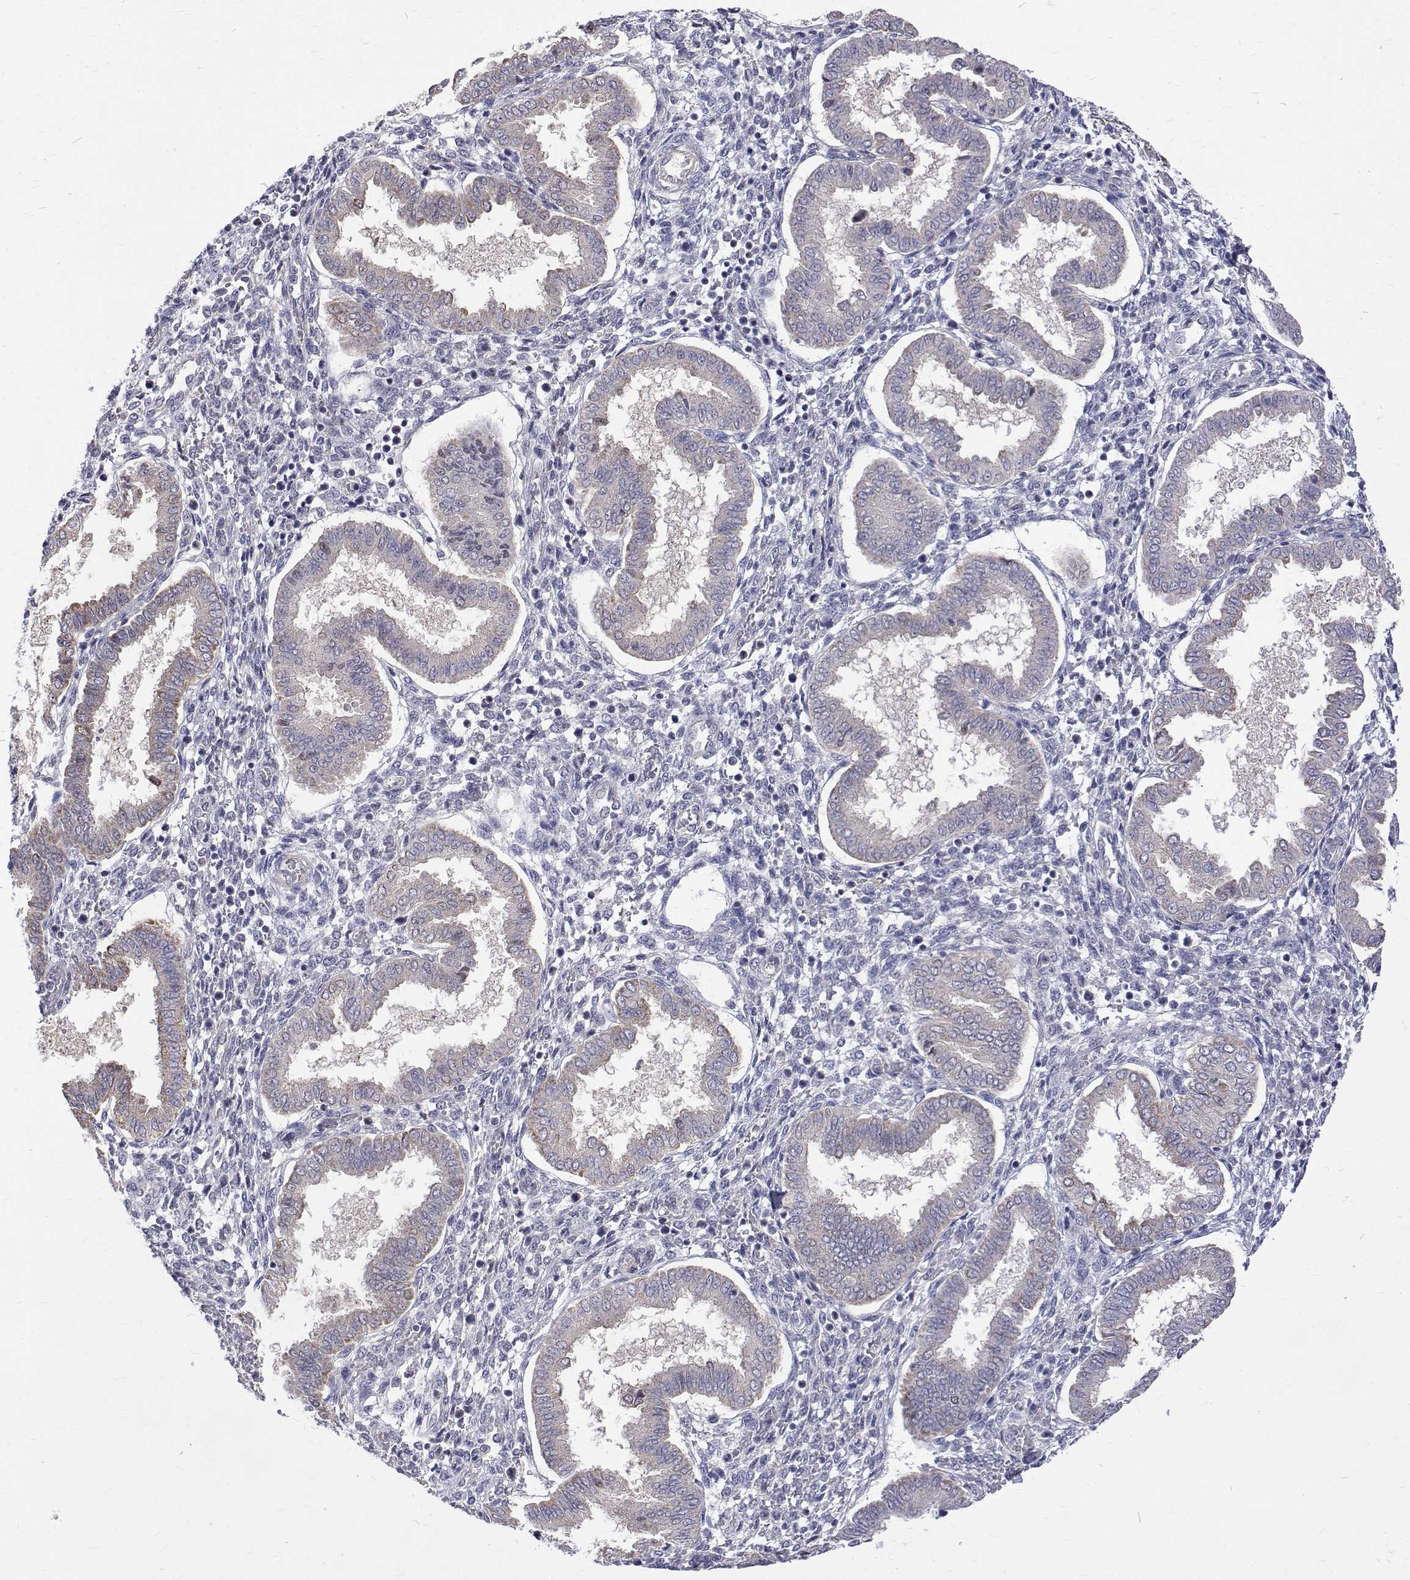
{"staining": {"intensity": "negative", "quantity": "none", "location": "none"}, "tissue": "endometrium", "cell_type": "Cells in endometrial stroma", "image_type": "normal", "snomed": [{"axis": "morphology", "description": "Normal tissue, NOS"}, {"axis": "topography", "description": "Endometrium"}], "caption": "Immunohistochemical staining of benign endometrium displays no significant positivity in cells in endometrial stroma.", "gene": "PADI1", "patient": {"sex": "female", "age": 24}}